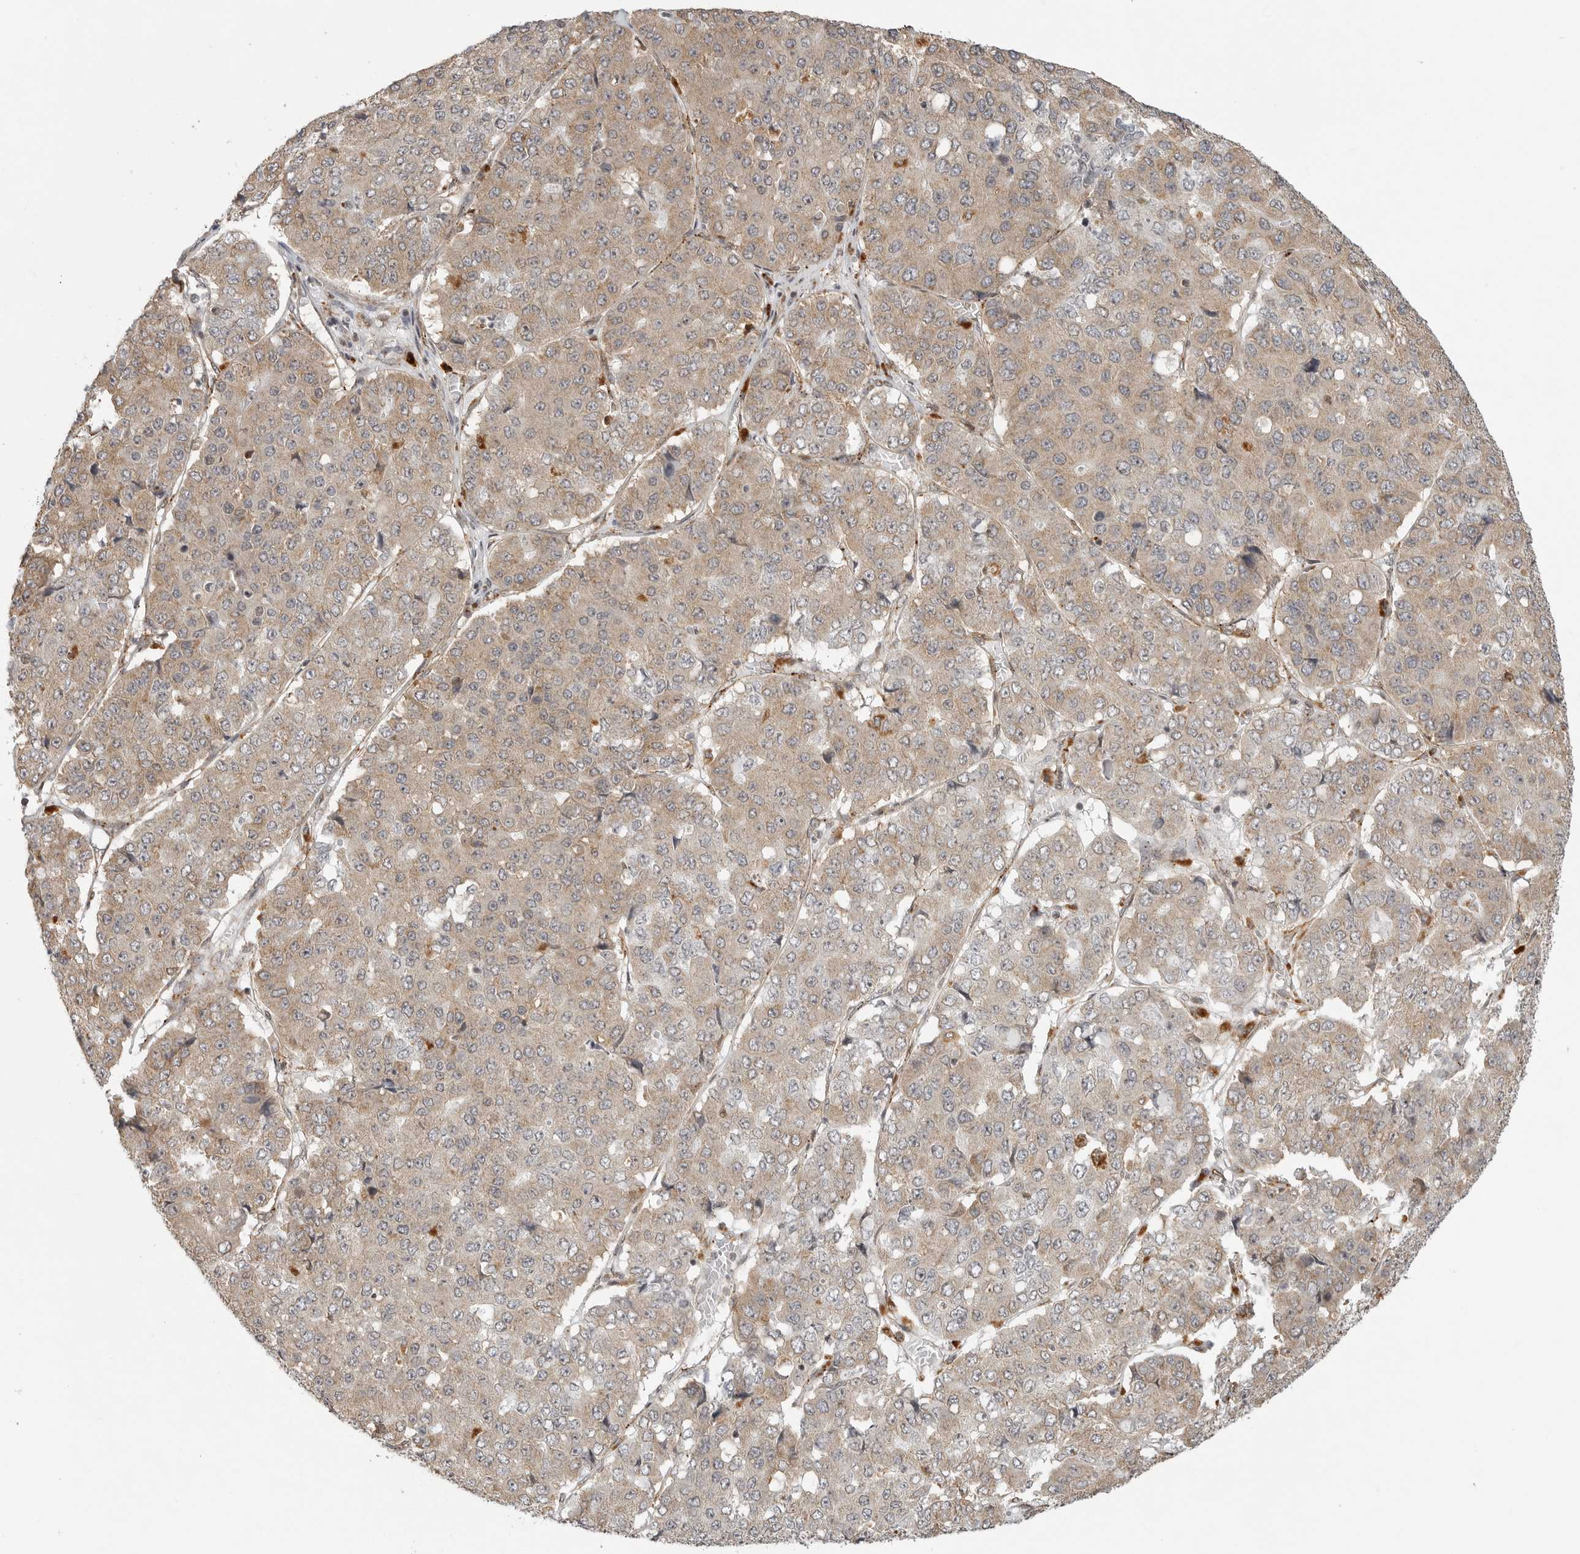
{"staining": {"intensity": "weak", "quantity": ">75%", "location": "cytoplasmic/membranous"}, "tissue": "pancreatic cancer", "cell_type": "Tumor cells", "image_type": "cancer", "snomed": [{"axis": "morphology", "description": "Adenocarcinoma, NOS"}, {"axis": "topography", "description": "Pancreas"}], "caption": "Approximately >75% of tumor cells in human pancreatic adenocarcinoma reveal weak cytoplasmic/membranous protein staining as visualized by brown immunohistochemical staining.", "gene": "IDUA", "patient": {"sex": "male", "age": 50}}